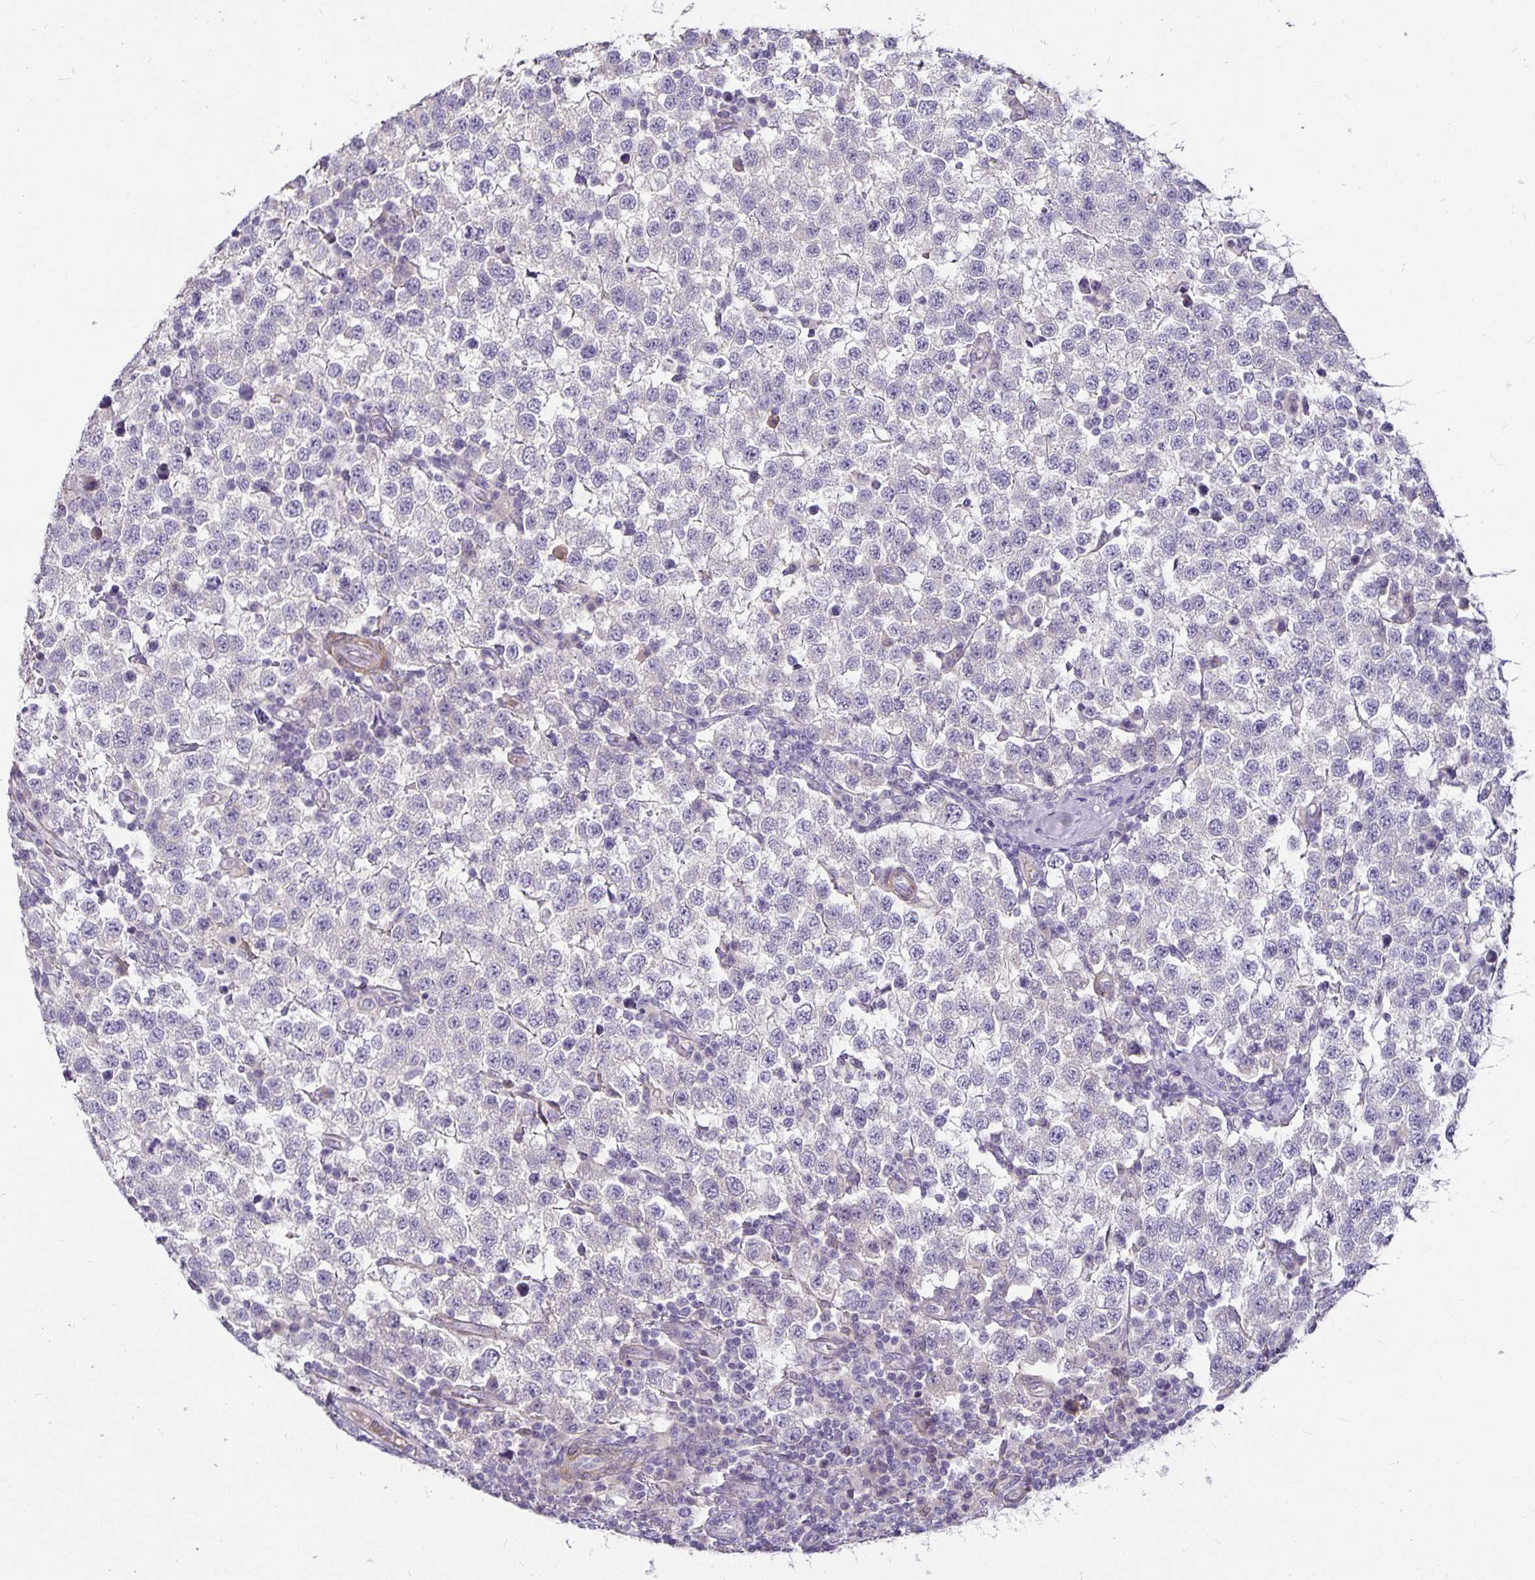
{"staining": {"intensity": "negative", "quantity": "none", "location": "none"}, "tissue": "testis cancer", "cell_type": "Tumor cells", "image_type": "cancer", "snomed": [{"axis": "morphology", "description": "Seminoma, NOS"}, {"axis": "topography", "description": "Testis"}], "caption": "Protein analysis of testis cancer displays no significant positivity in tumor cells.", "gene": "CA12", "patient": {"sex": "male", "age": 34}}